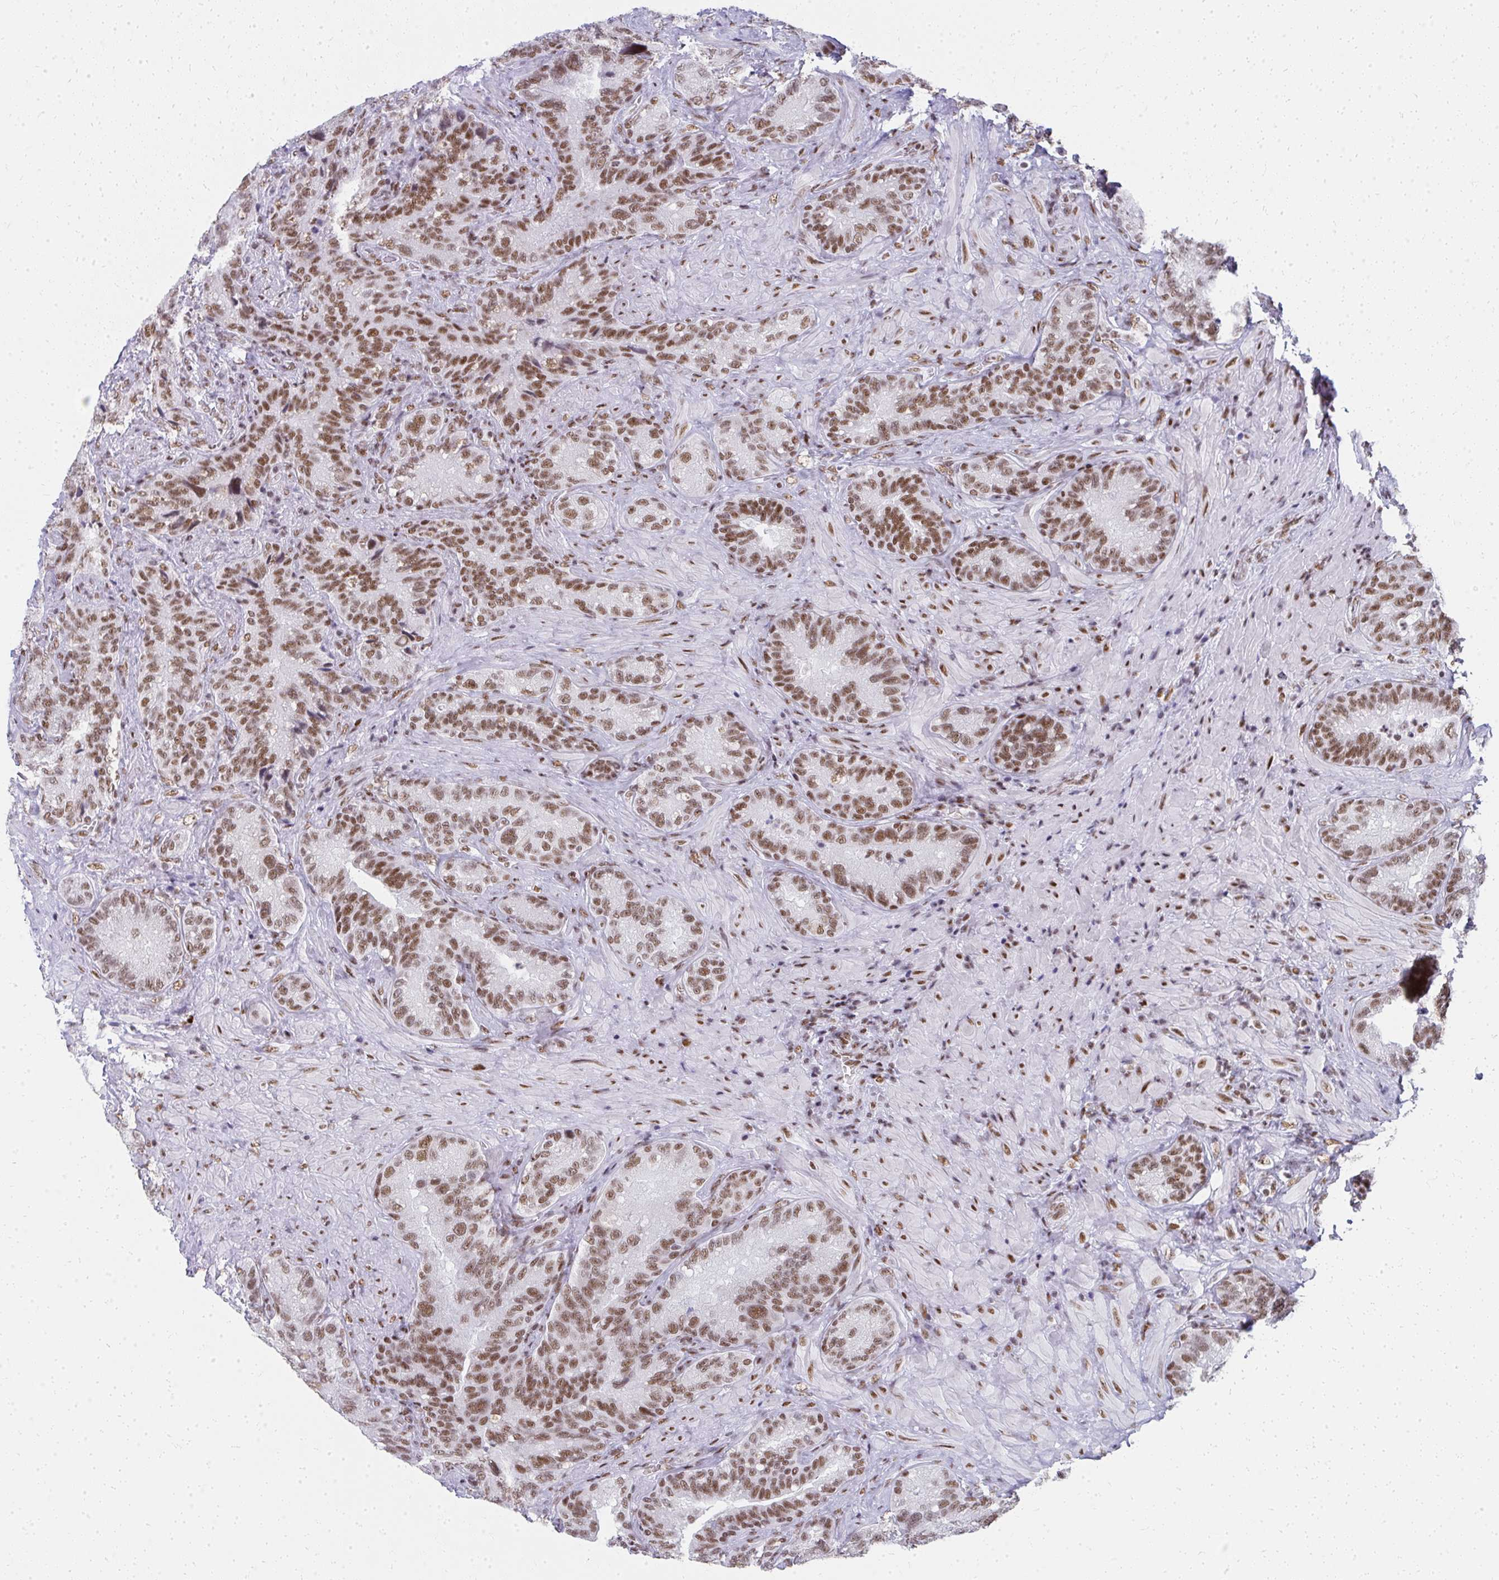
{"staining": {"intensity": "moderate", "quantity": ">75%", "location": "nuclear"}, "tissue": "seminal vesicle", "cell_type": "Glandular cells", "image_type": "normal", "snomed": [{"axis": "morphology", "description": "Normal tissue, NOS"}, {"axis": "topography", "description": "Seminal veicle"}], "caption": "Immunohistochemistry of unremarkable seminal vesicle displays medium levels of moderate nuclear positivity in about >75% of glandular cells.", "gene": "CREBBP", "patient": {"sex": "male", "age": 68}}